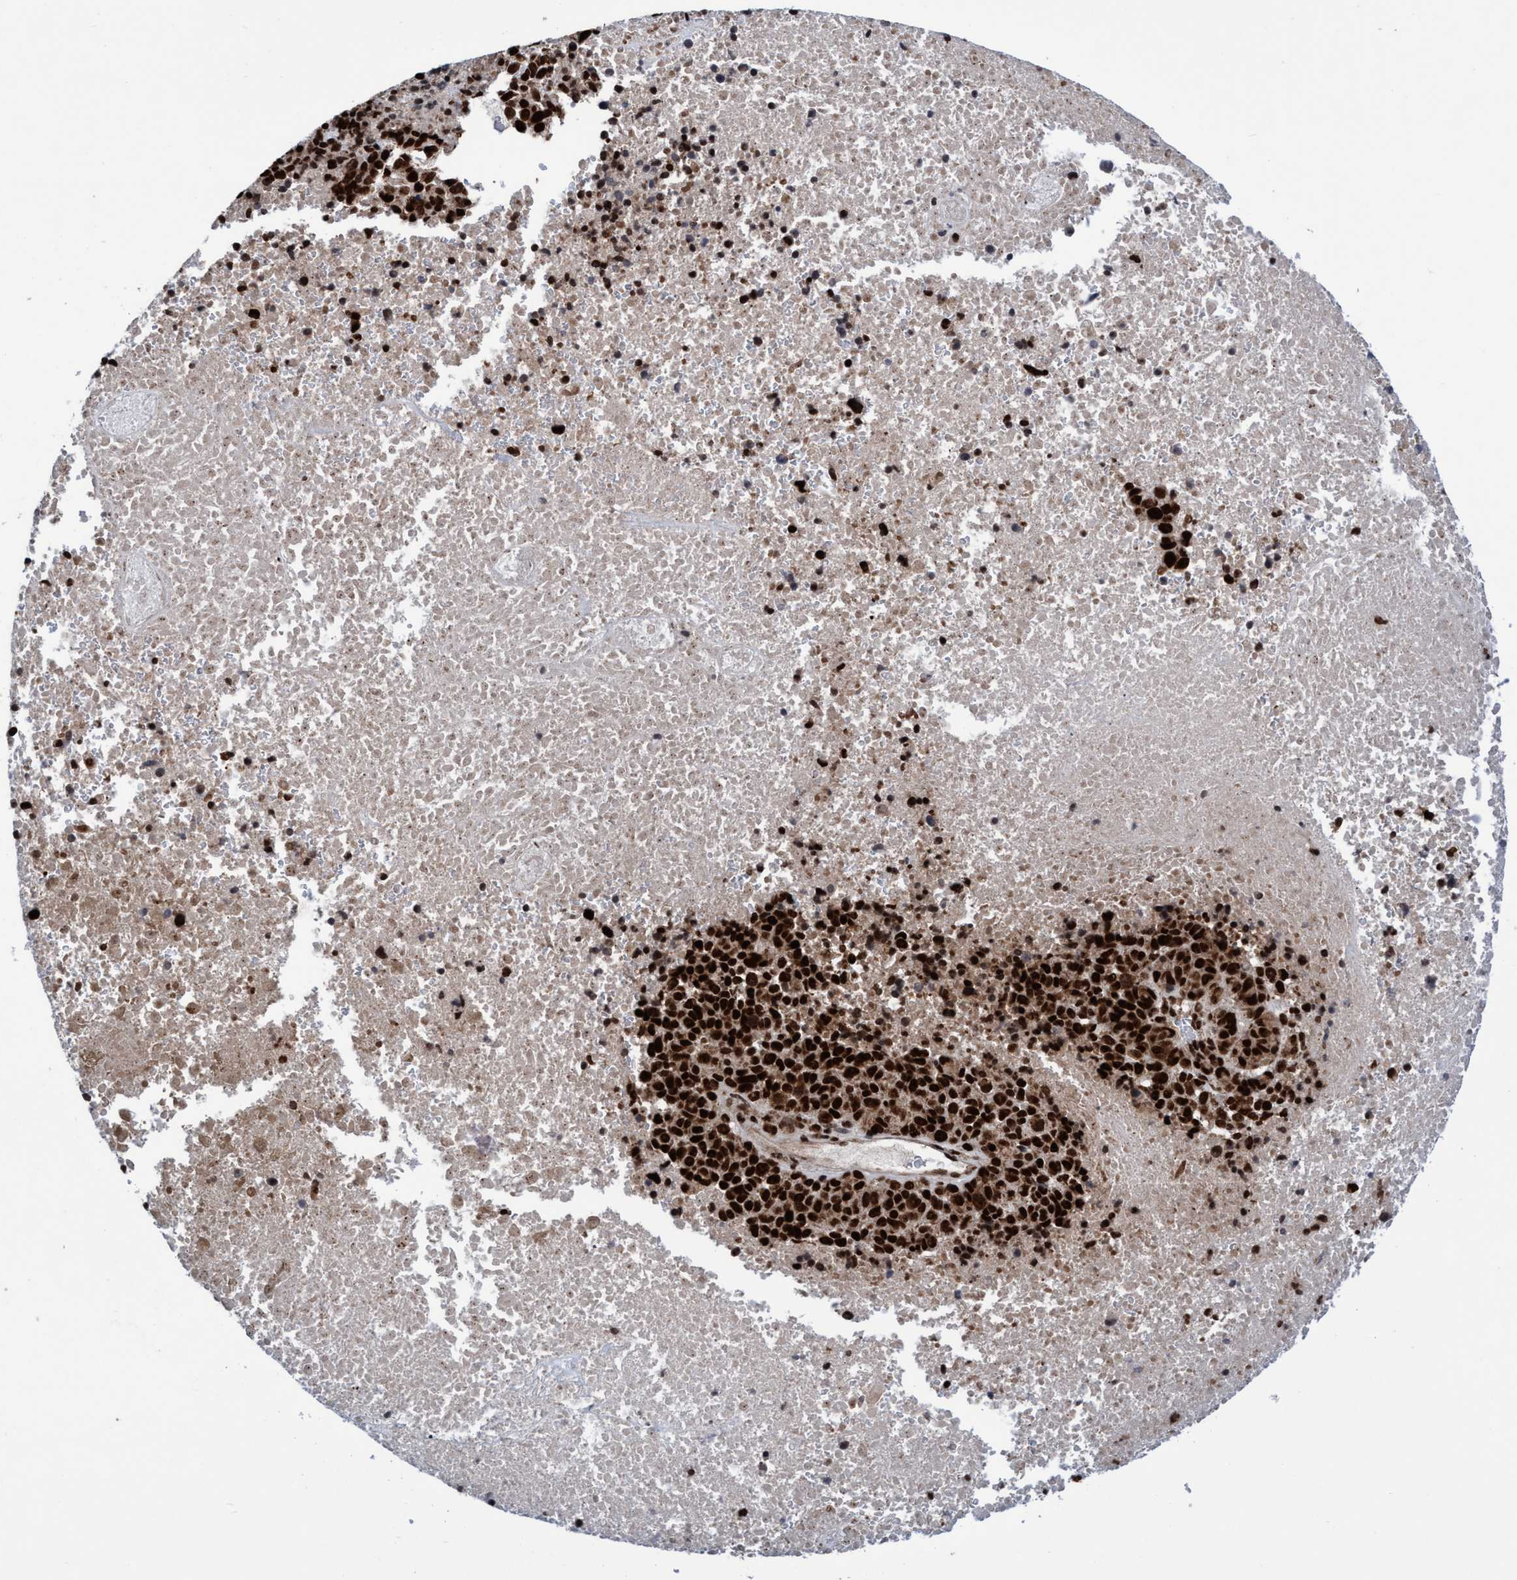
{"staining": {"intensity": "strong", "quantity": ">75%", "location": "cytoplasmic/membranous,nuclear"}, "tissue": "melanoma", "cell_type": "Tumor cells", "image_type": "cancer", "snomed": [{"axis": "morphology", "description": "Malignant melanoma, Metastatic site"}, {"axis": "topography", "description": "Cerebral cortex"}], "caption": "Human malignant melanoma (metastatic site) stained with a brown dye displays strong cytoplasmic/membranous and nuclear positive expression in approximately >75% of tumor cells.", "gene": "TOPBP1", "patient": {"sex": "female", "age": 52}}